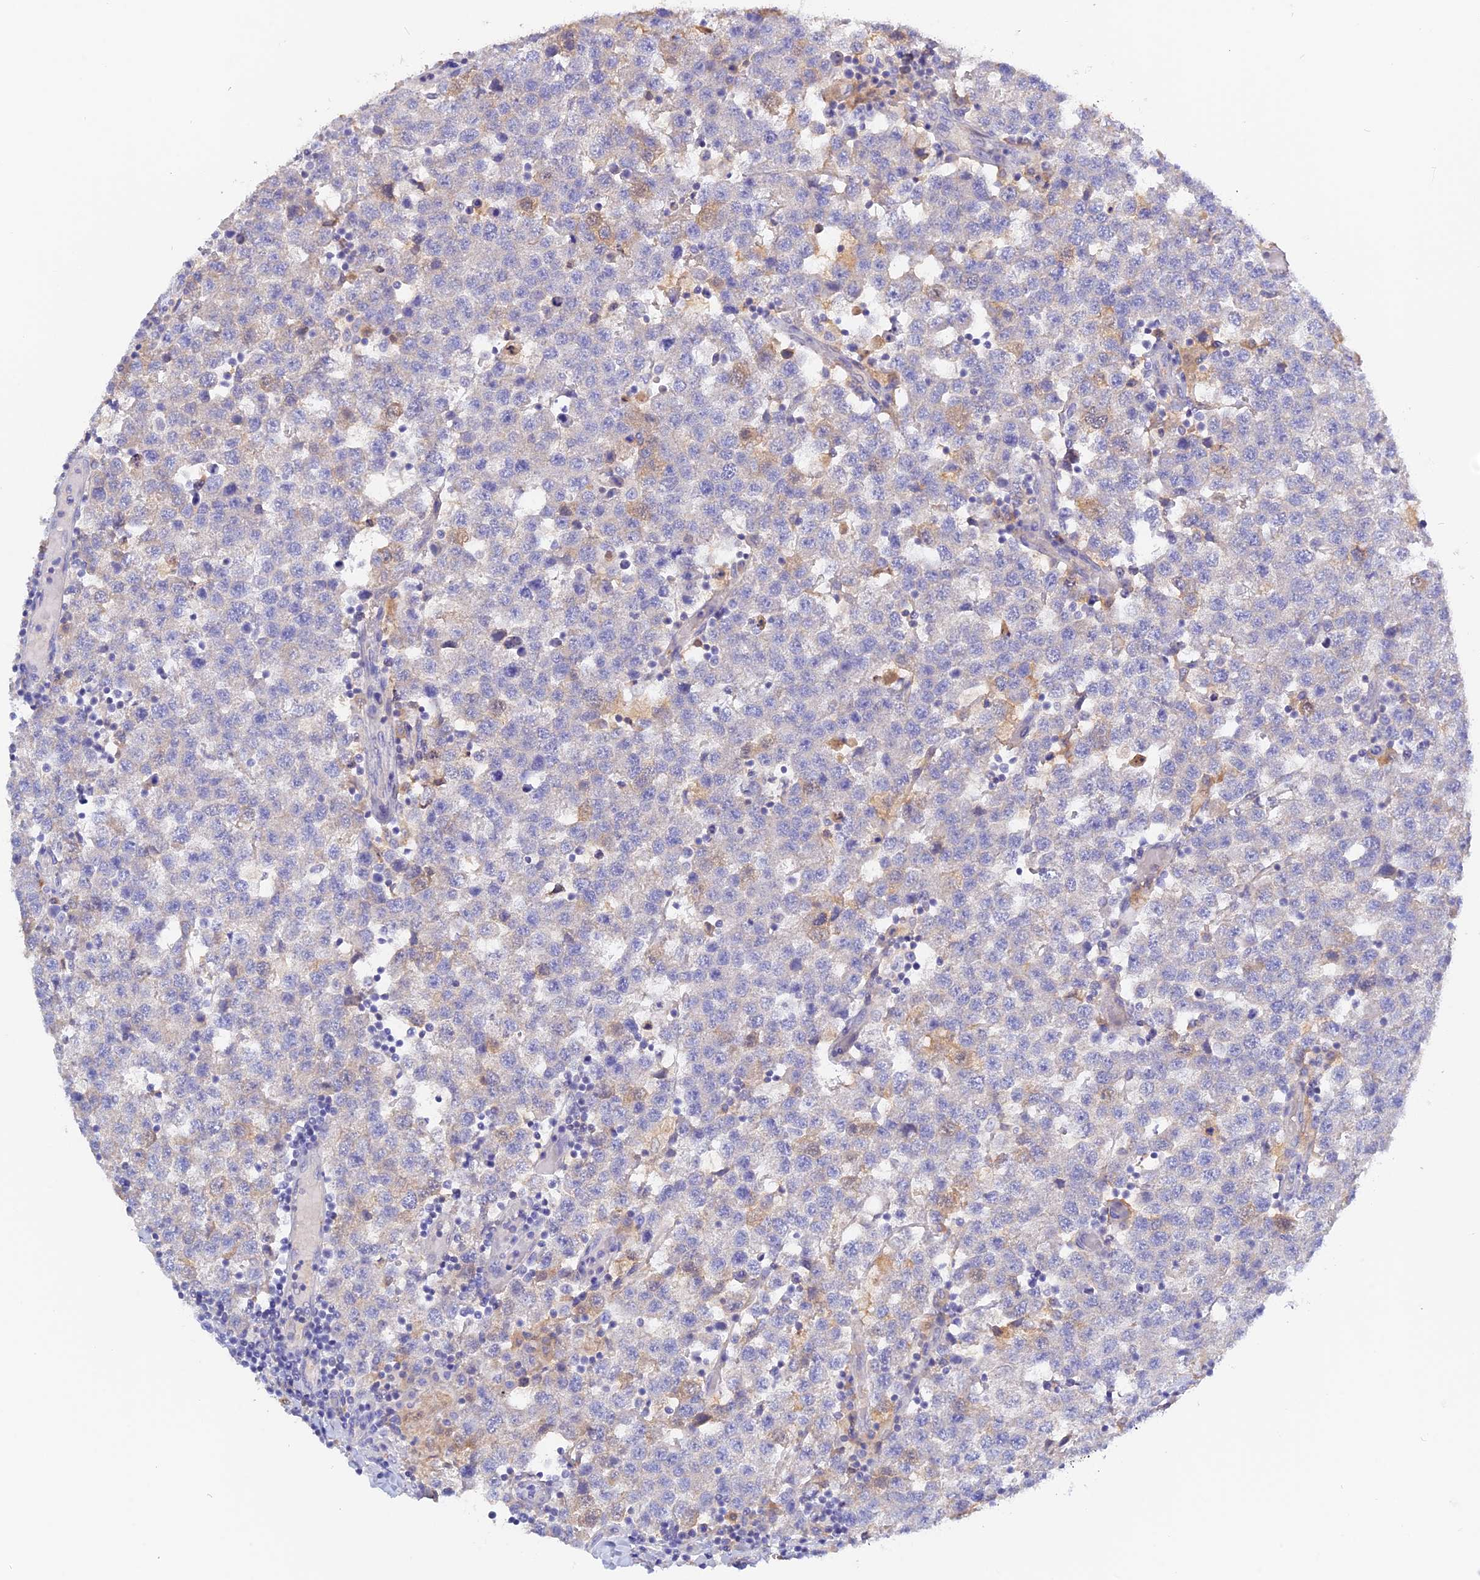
{"staining": {"intensity": "negative", "quantity": "none", "location": "none"}, "tissue": "testis cancer", "cell_type": "Tumor cells", "image_type": "cancer", "snomed": [{"axis": "morphology", "description": "Seminoma, NOS"}, {"axis": "topography", "description": "Testis"}], "caption": "Testis cancer was stained to show a protein in brown. There is no significant expression in tumor cells.", "gene": "ADGRA1", "patient": {"sex": "male", "age": 34}}